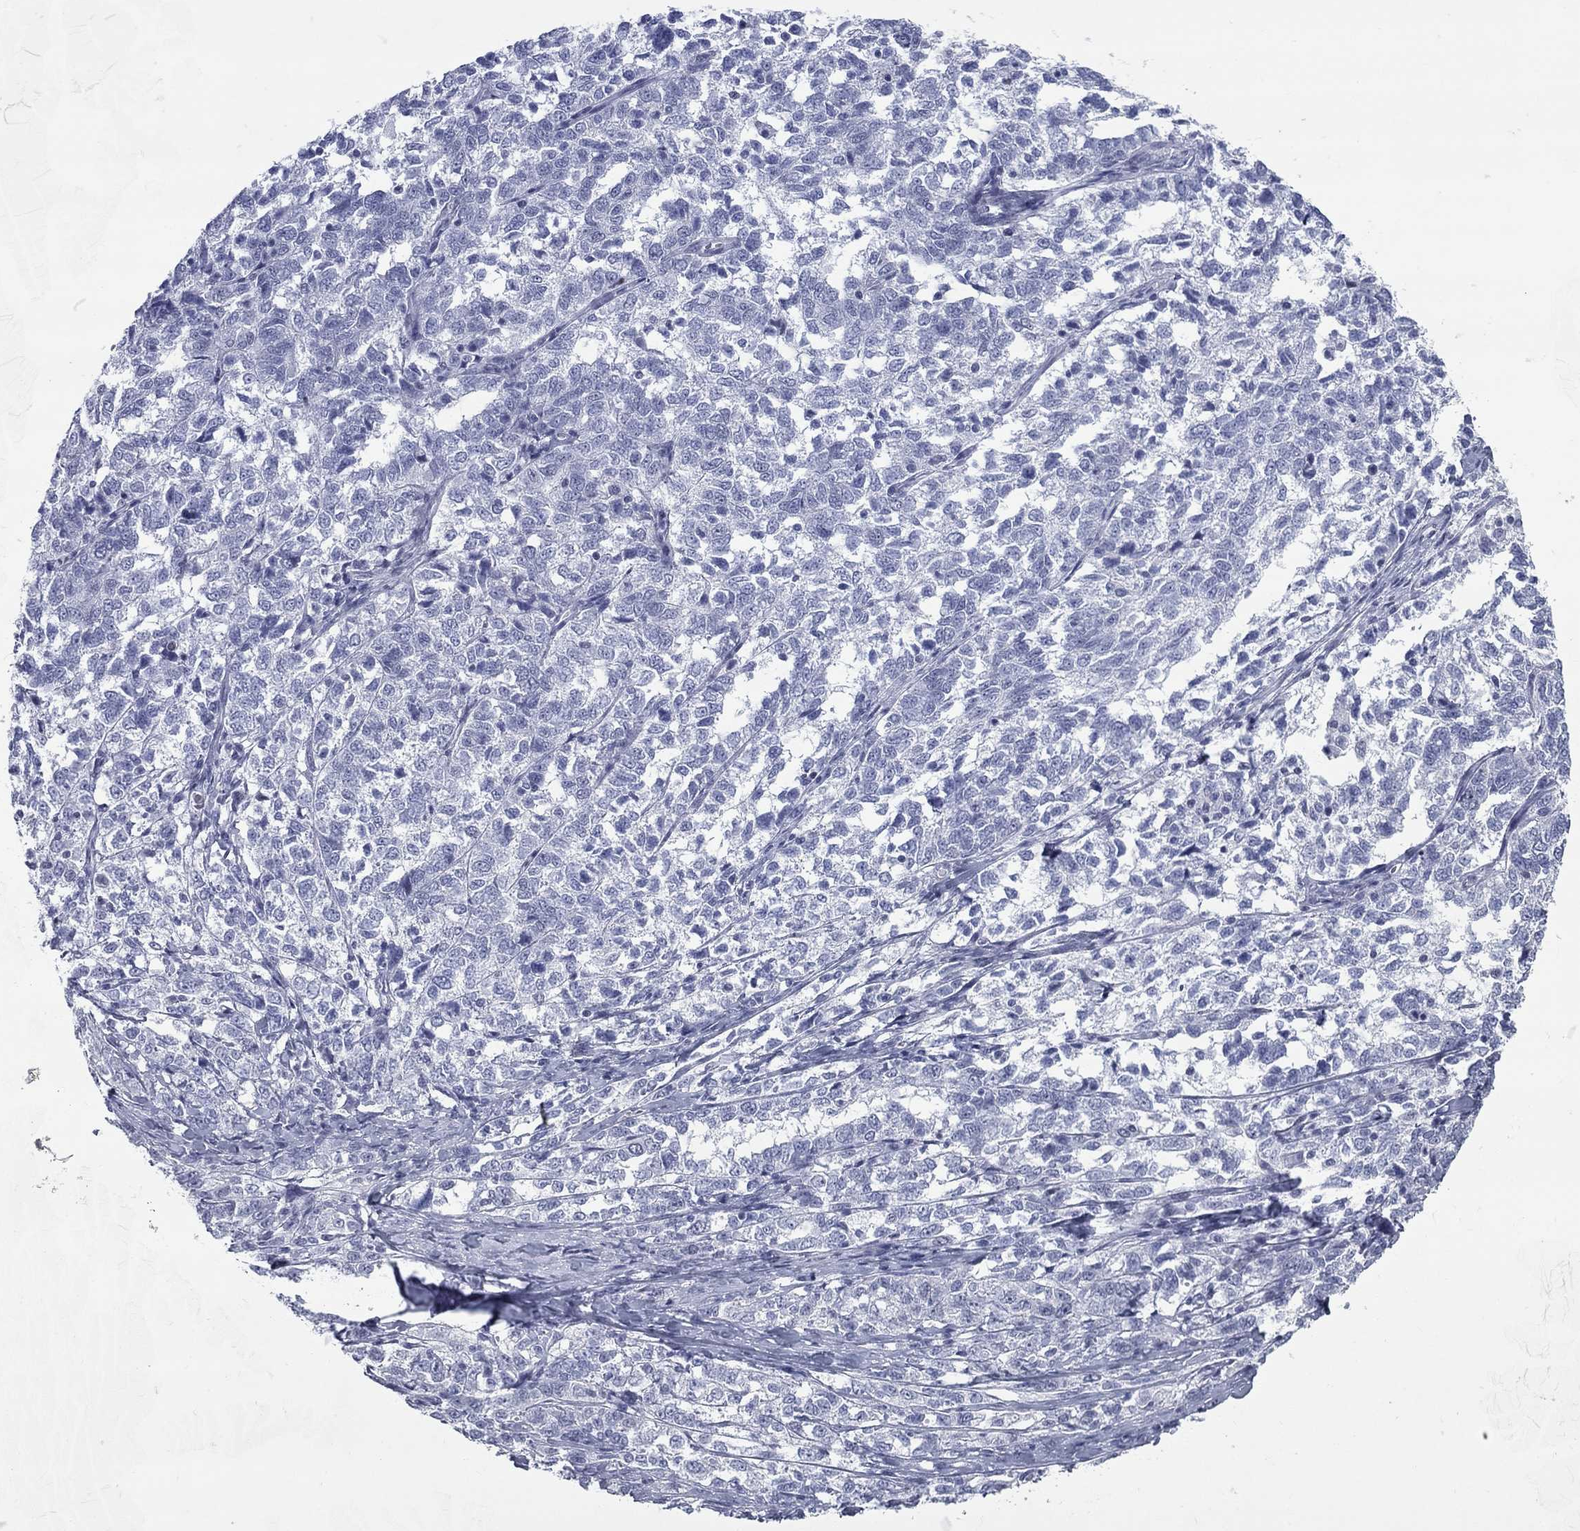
{"staining": {"intensity": "negative", "quantity": "none", "location": "none"}, "tissue": "ovarian cancer", "cell_type": "Tumor cells", "image_type": "cancer", "snomed": [{"axis": "morphology", "description": "Cystadenocarcinoma, serous, NOS"}, {"axis": "topography", "description": "Ovary"}], "caption": "Photomicrograph shows no protein positivity in tumor cells of ovarian cancer (serous cystadenocarcinoma) tissue.", "gene": "ASF1B", "patient": {"sex": "female", "age": 71}}